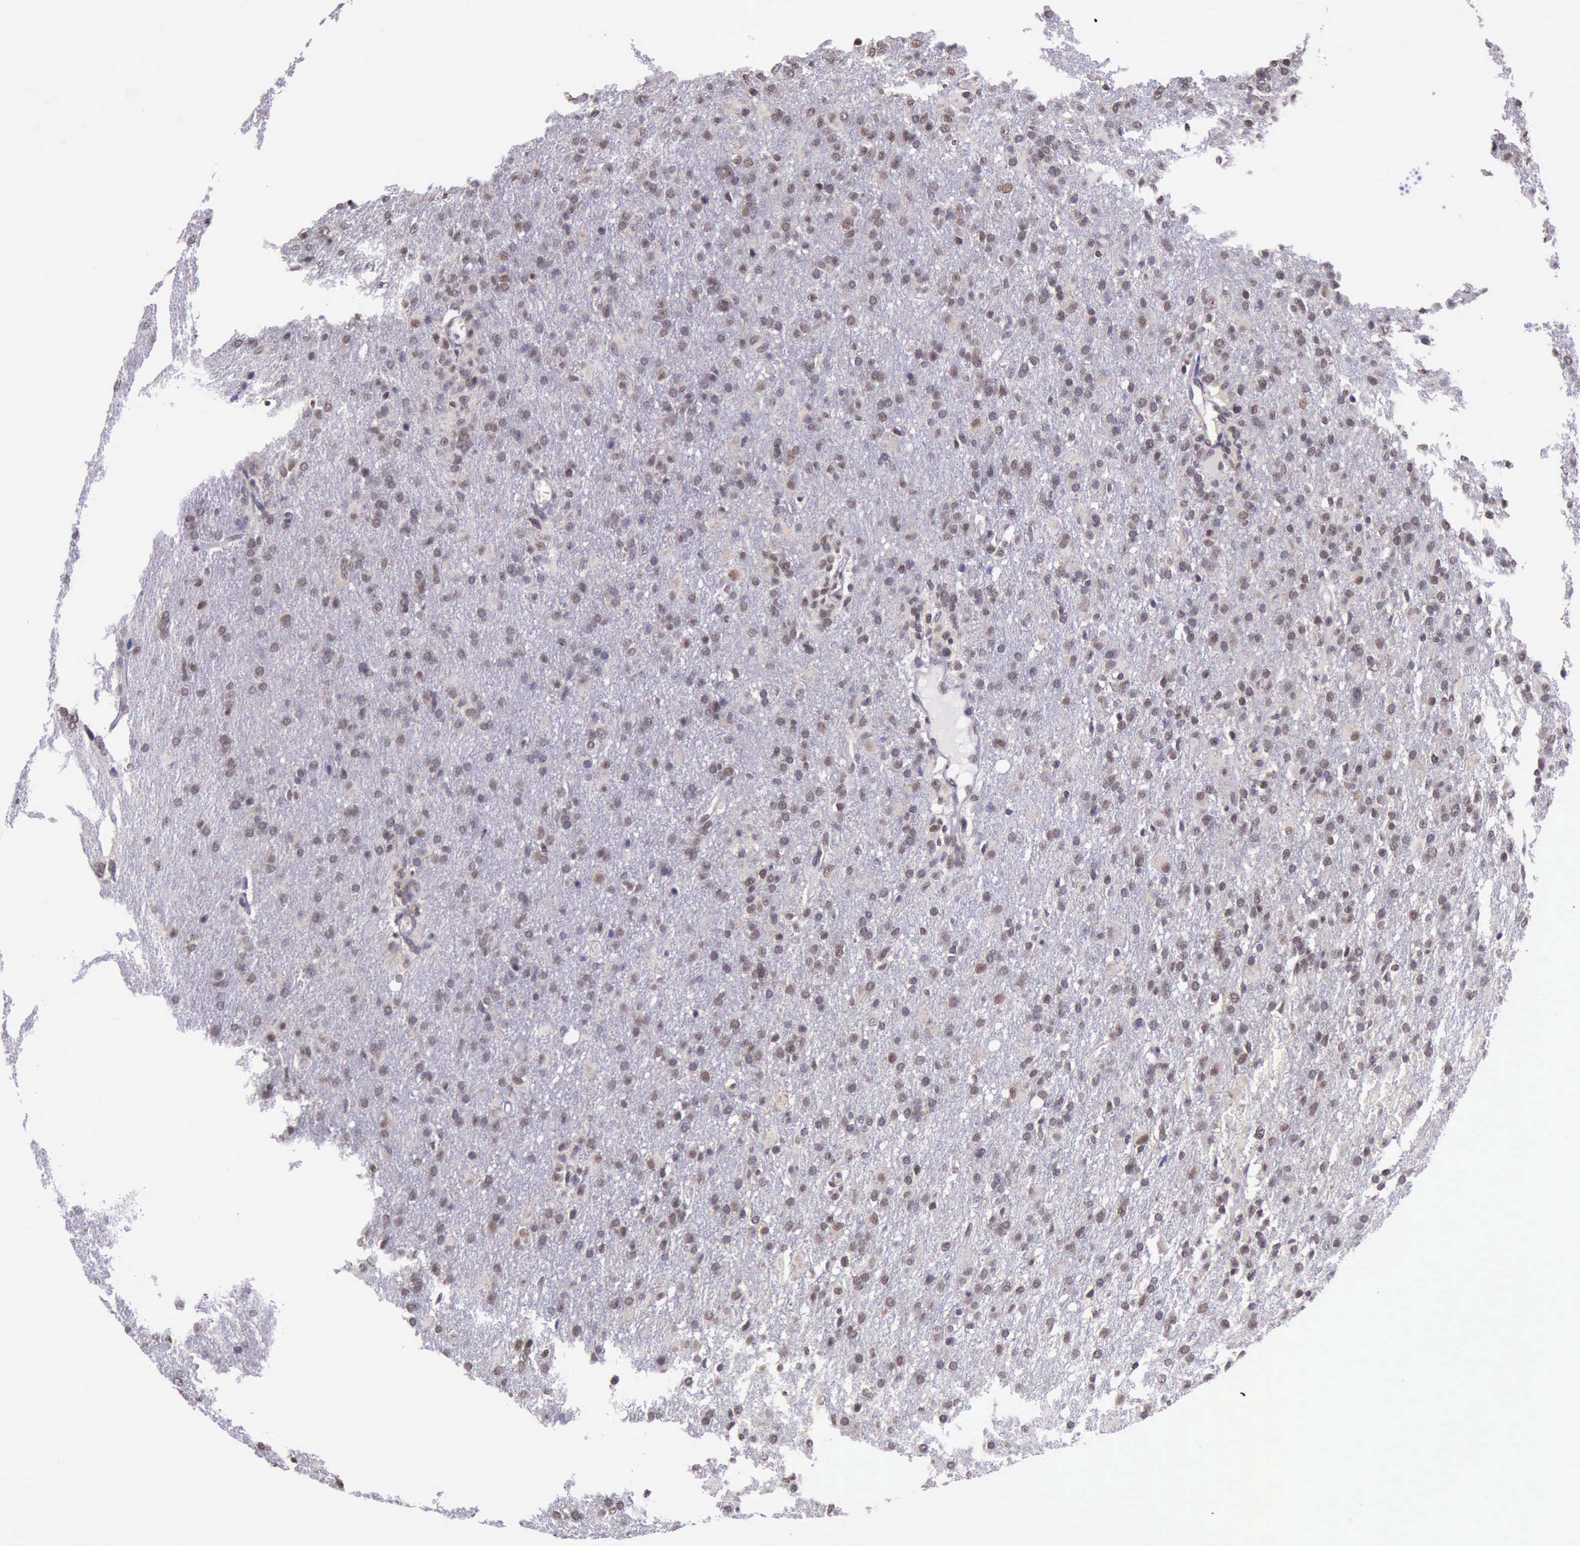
{"staining": {"intensity": "moderate", "quantity": ">75%", "location": "nuclear"}, "tissue": "glioma", "cell_type": "Tumor cells", "image_type": "cancer", "snomed": [{"axis": "morphology", "description": "Glioma, malignant, High grade"}, {"axis": "topography", "description": "Brain"}], "caption": "High-power microscopy captured an immunohistochemistry (IHC) image of glioma, revealing moderate nuclear expression in about >75% of tumor cells.", "gene": "PRPF39", "patient": {"sex": "male", "age": 68}}